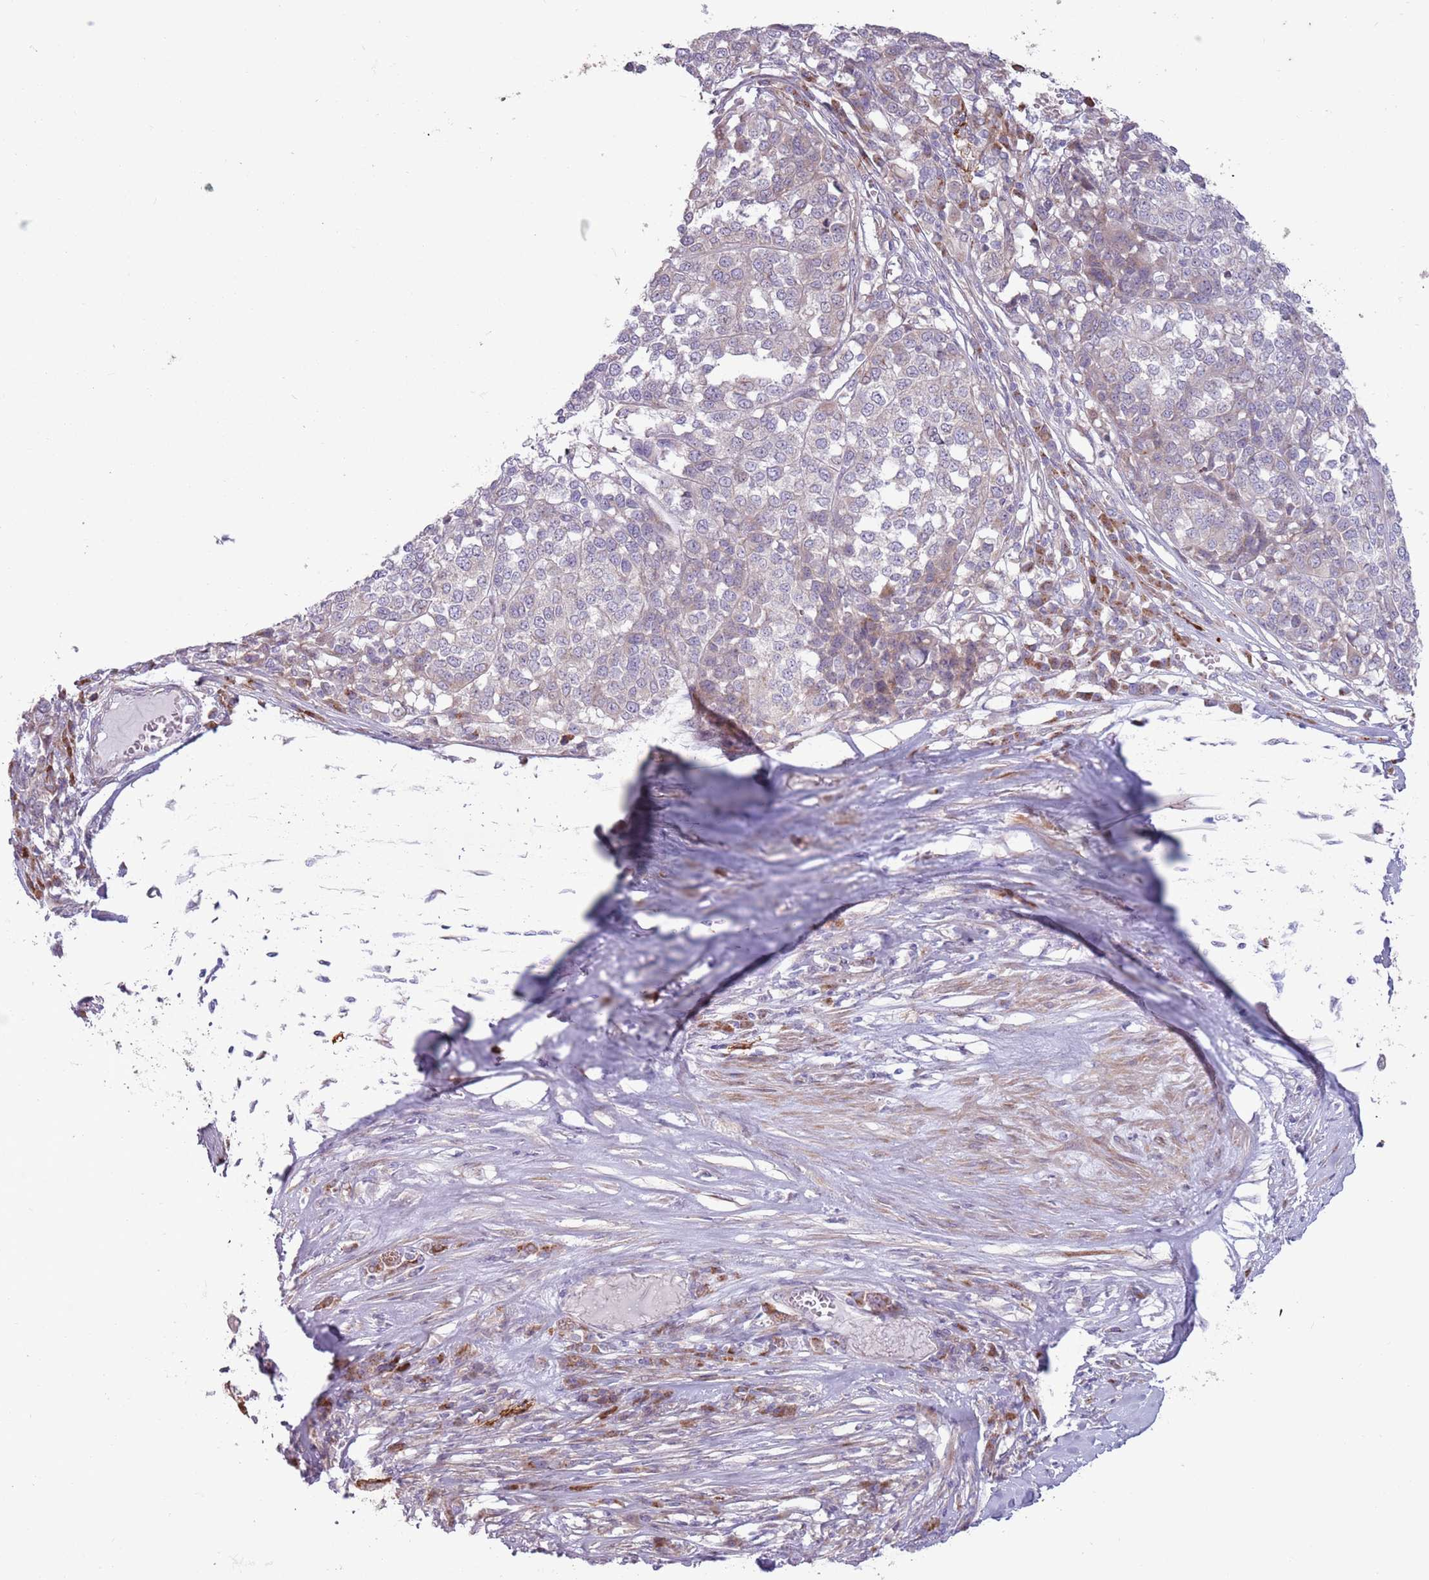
{"staining": {"intensity": "weak", "quantity": "<25%", "location": "cytoplasmic/membranous"}, "tissue": "melanoma", "cell_type": "Tumor cells", "image_type": "cancer", "snomed": [{"axis": "morphology", "description": "Malignant melanoma, Metastatic site"}, {"axis": "topography", "description": "Lymph node"}], "caption": "Malignant melanoma (metastatic site) was stained to show a protein in brown. There is no significant expression in tumor cells.", "gene": "CCDC150", "patient": {"sex": "male", "age": 44}}